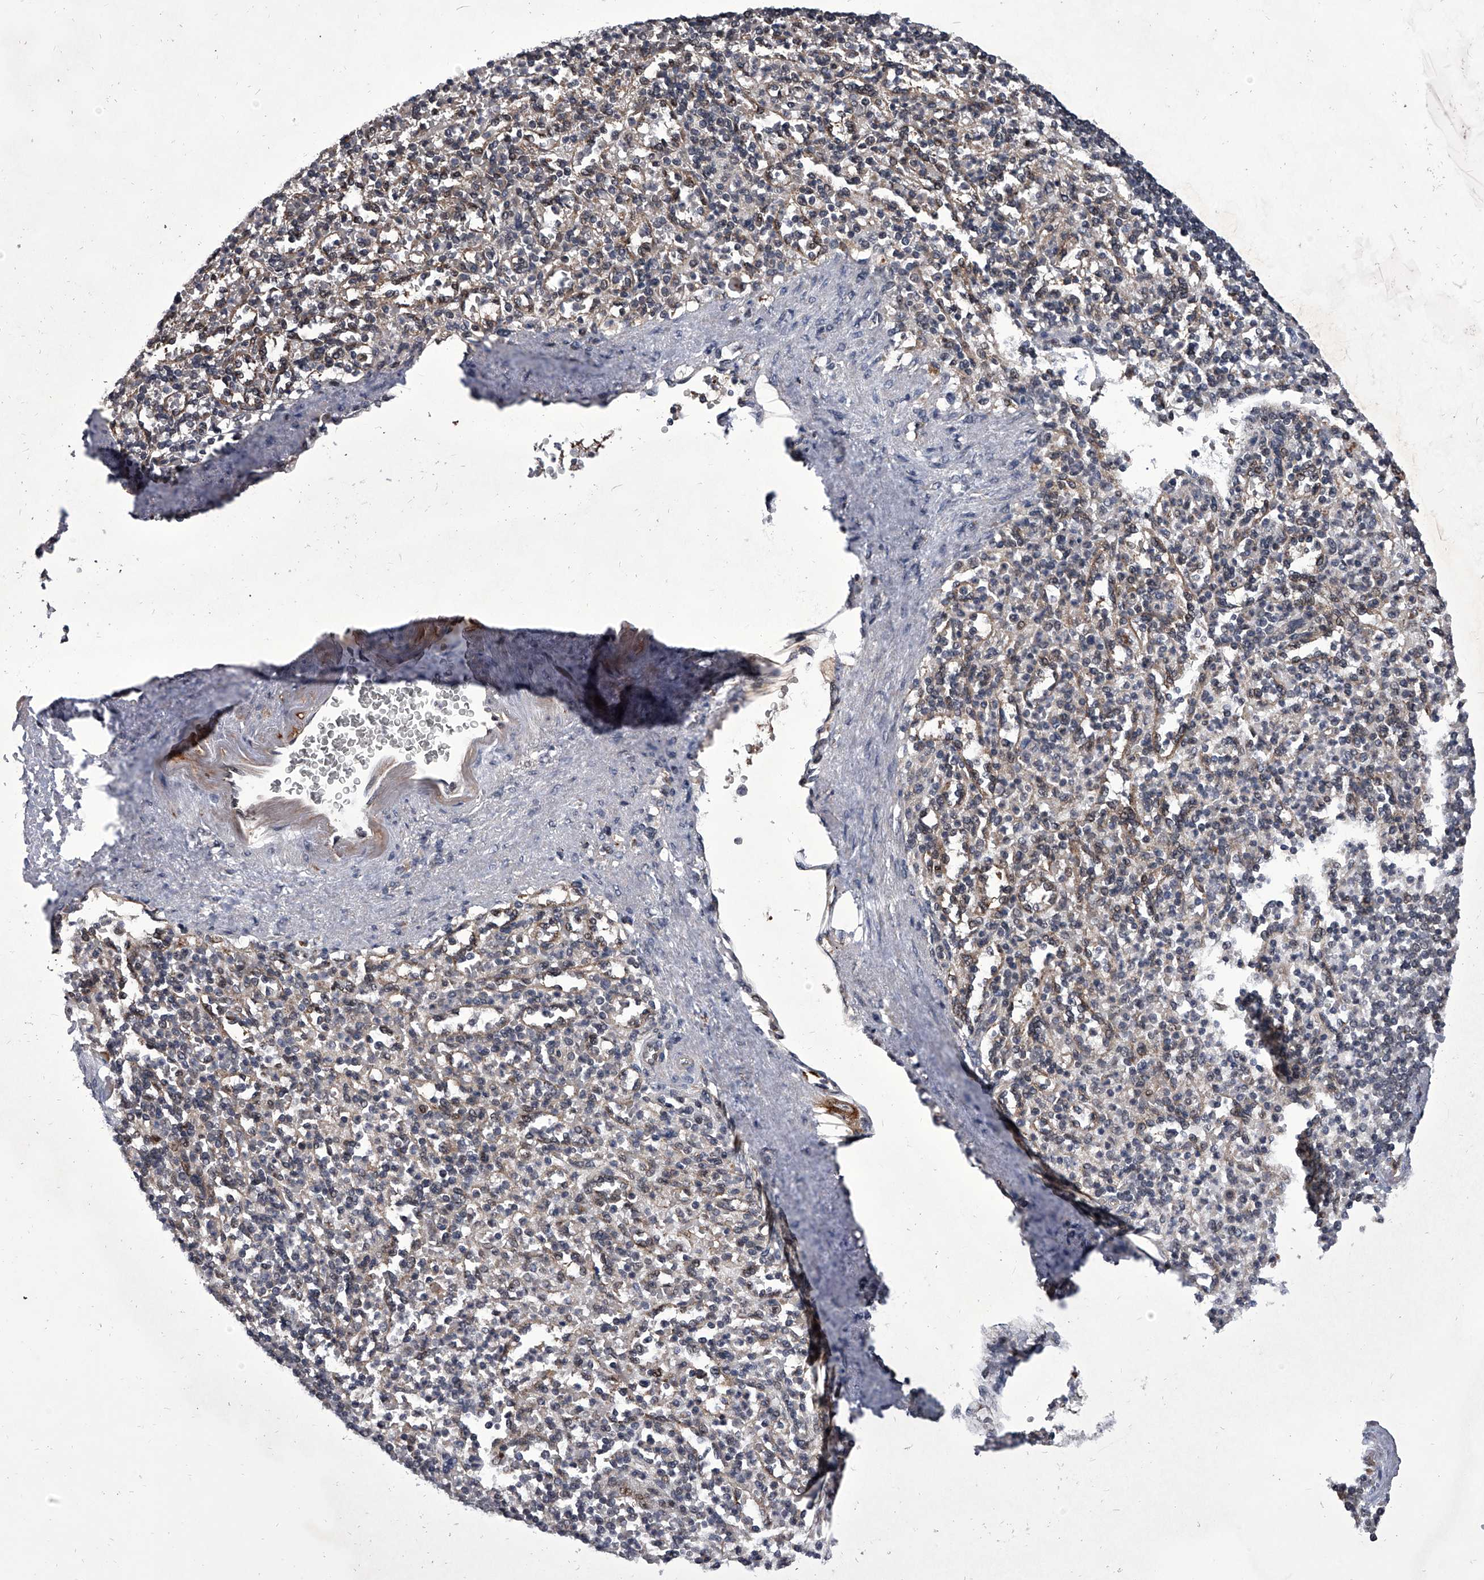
{"staining": {"intensity": "weak", "quantity": "<25%", "location": "cytoplasmic/membranous,nuclear"}, "tissue": "spleen", "cell_type": "Cells in red pulp", "image_type": "normal", "snomed": [{"axis": "morphology", "description": "Normal tissue, NOS"}, {"axis": "topography", "description": "Spleen"}], "caption": "The immunohistochemistry histopathology image has no significant positivity in cells in red pulp of spleen. (Brightfield microscopy of DAB IHC at high magnification).", "gene": "CMTR1", "patient": {"sex": "female", "age": 74}}